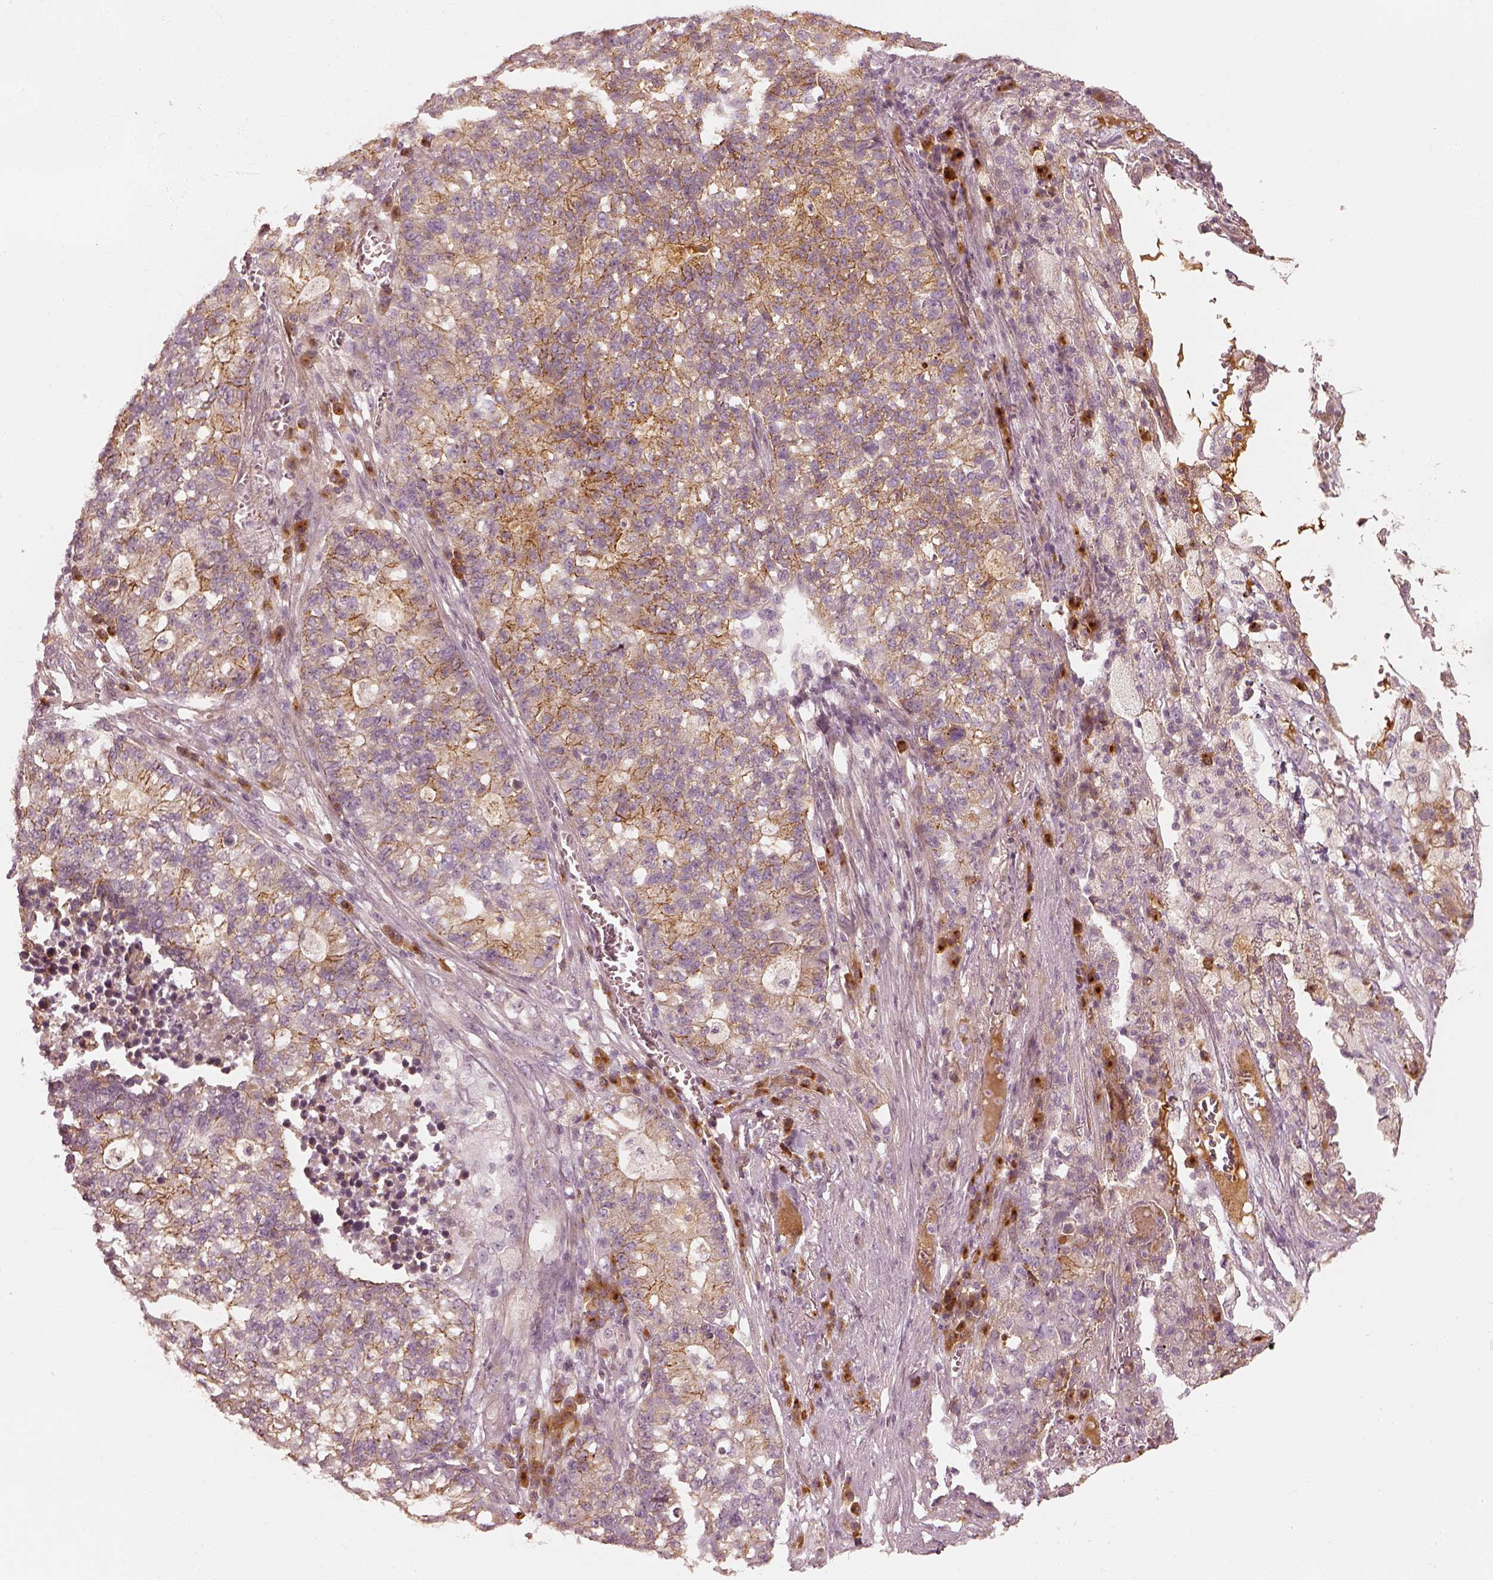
{"staining": {"intensity": "moderate", "quantity": "25%-75%", "location": "cytoplasmic/membranous"}, "tissue": "lung cancer", "cell_type": "Tumor cells", "image_type": "cancer", "snomed": [{"axis": "morphology", "description": "Adenocarcinoma, NOS"}, {"axis": "topography", "description": "Lung"}], "caption": "This is a histology image of IHC staining of lung adenocarcinoma, which shows moderate staining in the cytoplasmic/membranous of tumor cells.", "gene": "GORASP2", "patient": {"sex": "male", "age": 57}}